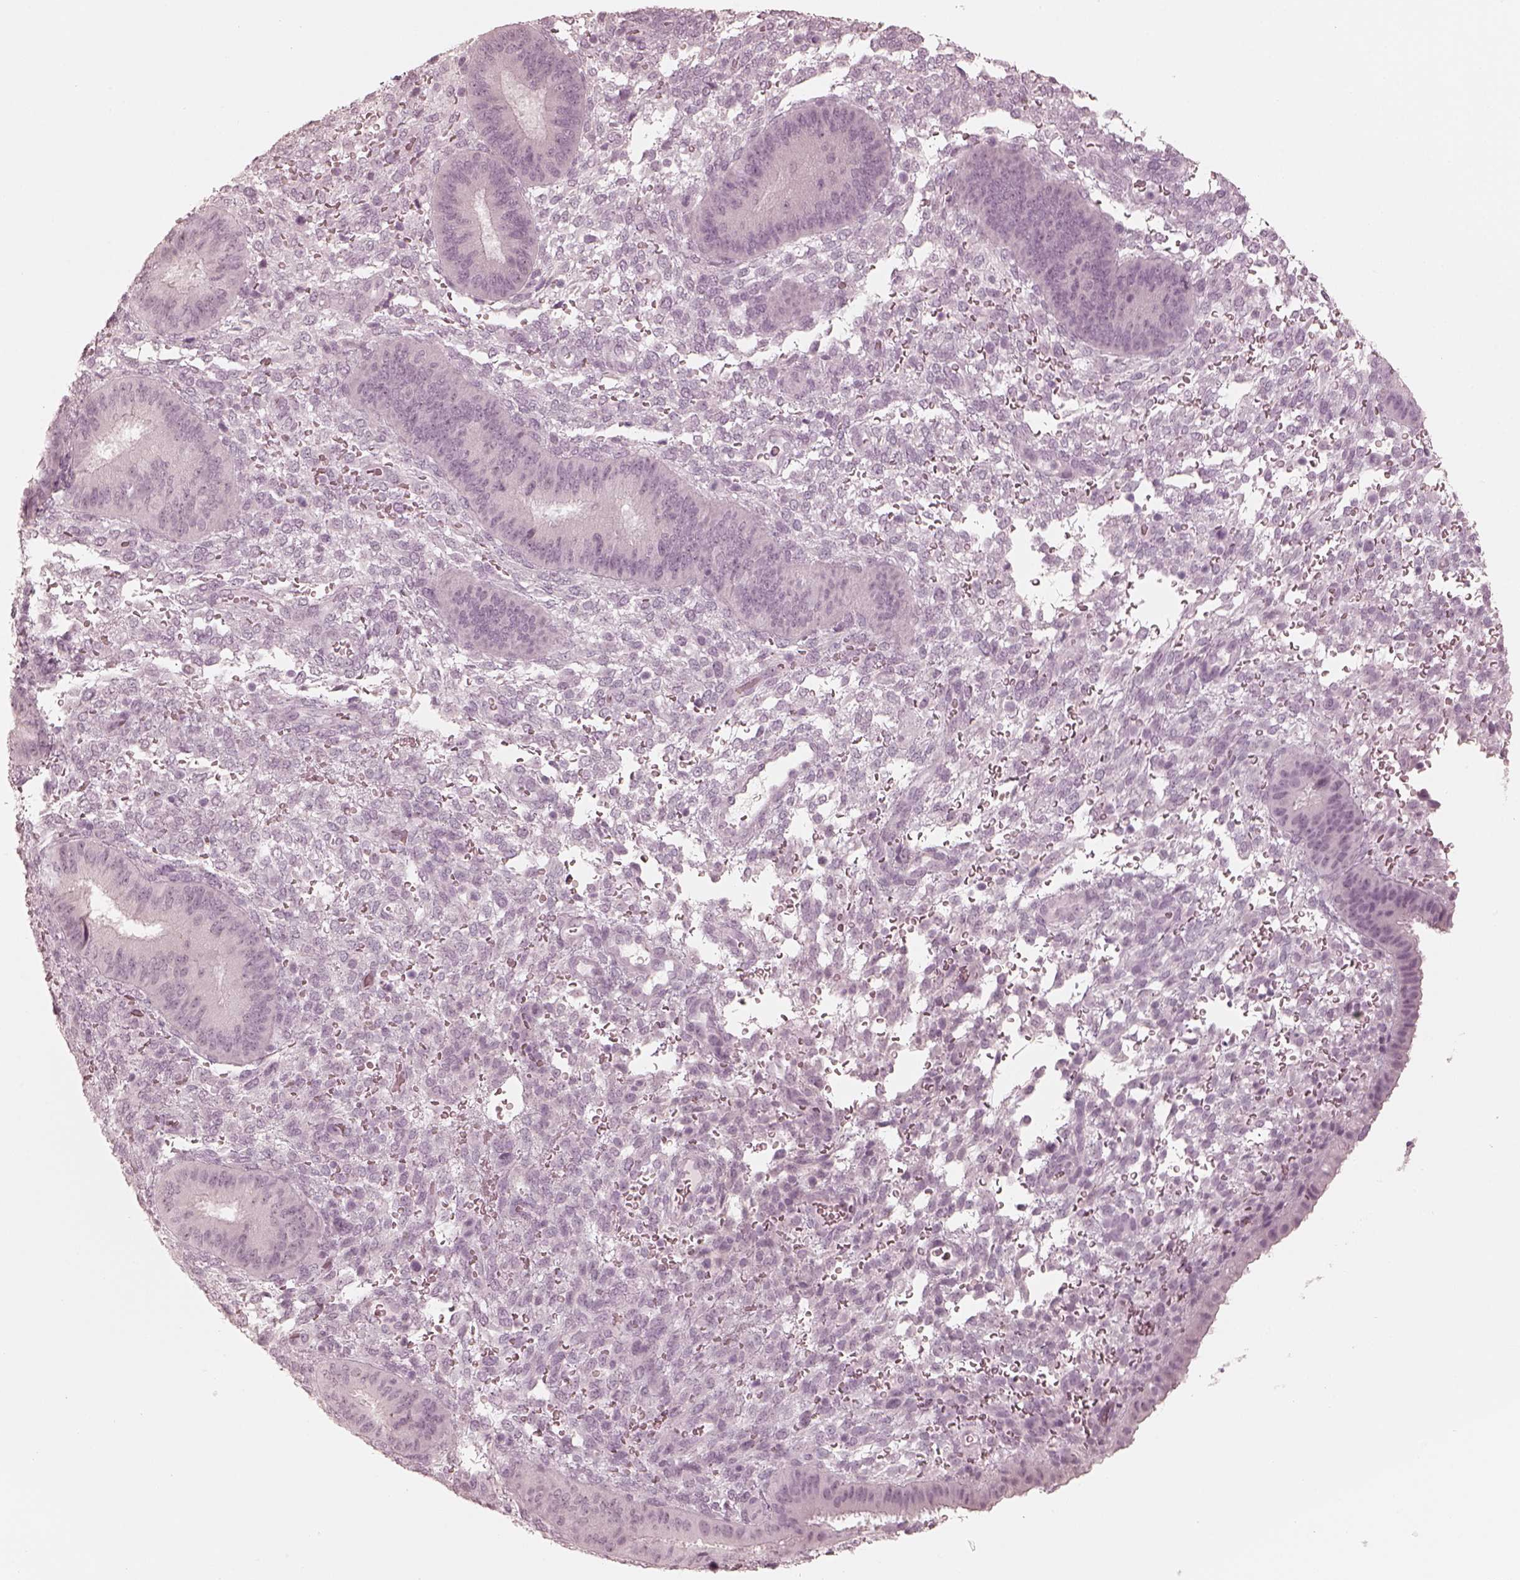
{"staining": {"intensity": "negative", "quantity": "none", "location": "none"}, "tissue": "endometrium", "cell_type": "Cells in endometrial stroma", "image_type": "normal", "snomed": [{"axis": "morphology", "description": "Normal tissue, NOS"}, {"axis": "topography", "description": "Endometrium"}], "caption": "IHC micrograph of unremarkable endometrium stained for a protein (brown), which reveals no positivity in cells in endometrial stroma.", "gene": "CALR3", "patient": {"sex": "female", "age": 39}}